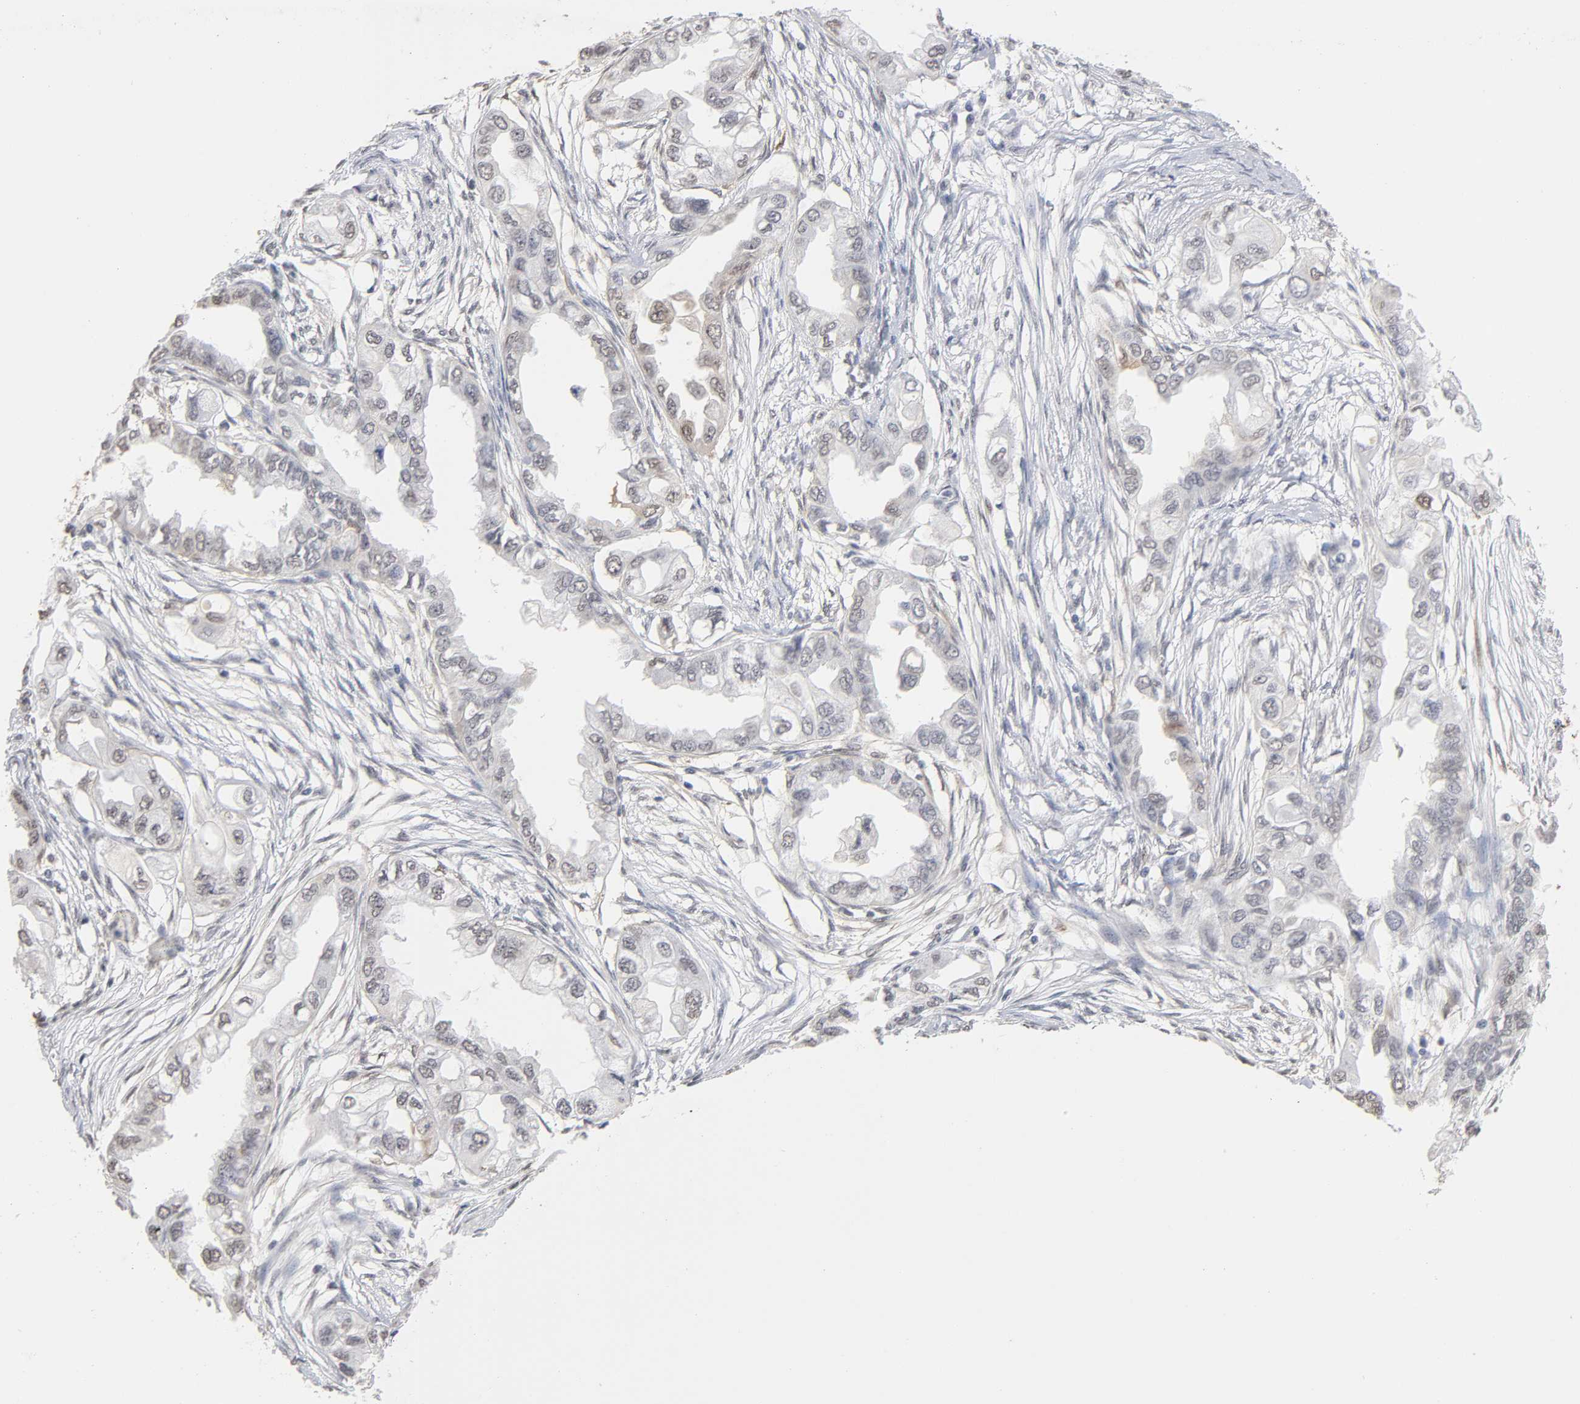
{"staining": {"intensity": "weak", "quantity": "<25%", "location": "cytoplasmic/membranous,nuclear"}, "tissue": "endometrial cancer", "cell_type": "Tumor cells", "image_type": "cancer", "snomed": [{"axis": "morphology", "description": "Adenocarcinoma, NOS"}, {"axis": "topography", "description": "Endometrium"}], "caption": "This is a histopathology image of immunohistochemistry (IHC) staining of adenocarcinoma (endometrial), which shows no staining in tumor cells.", "gene": "CRABP2", "patient": {"sex": "female", "age": 67}}